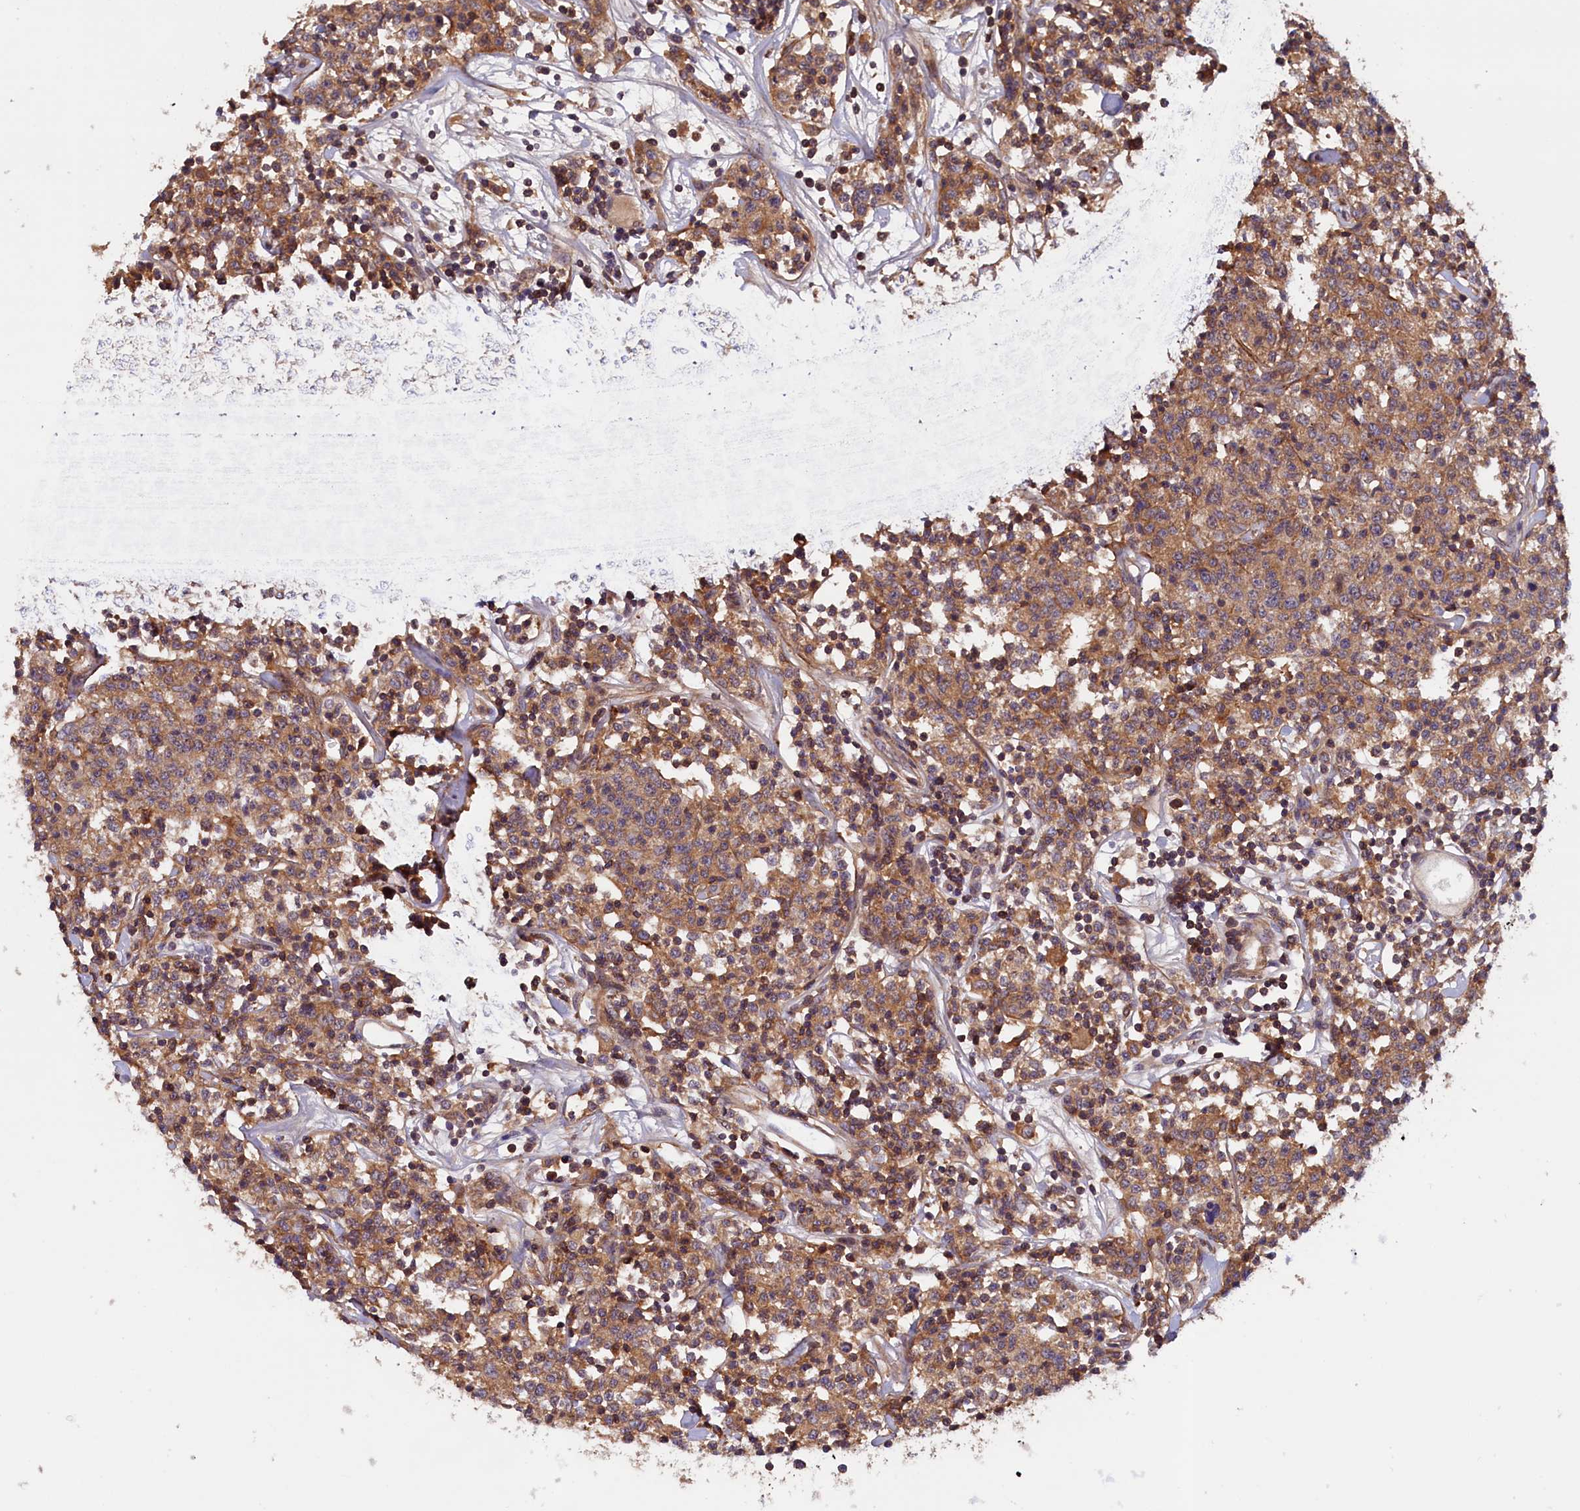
{"staining": {"intensity": "moderate", "quantity": ">75%", "location": "cytoplasmic/membranous"}, "tissue": "lymphoma", "cell_type": "Tumor cells", "image_type": "cancer", "snomed": [{"axis": "morphology", "description": "Malignant lymphoma, non-Hodgkin's type, Low grade"}, {"axis": "topography", "description": "Small intestine"}], "caption": "DAB immunohistochemical staining of low-grade malignant lymphoma, non-Hodgkin's type reveals moderate cytoplasmic/membranous protein positivity in approximately >75% of tumor cells.", "gene": "DUOXA1", "patient": {"sex": "female", "age": 59}}